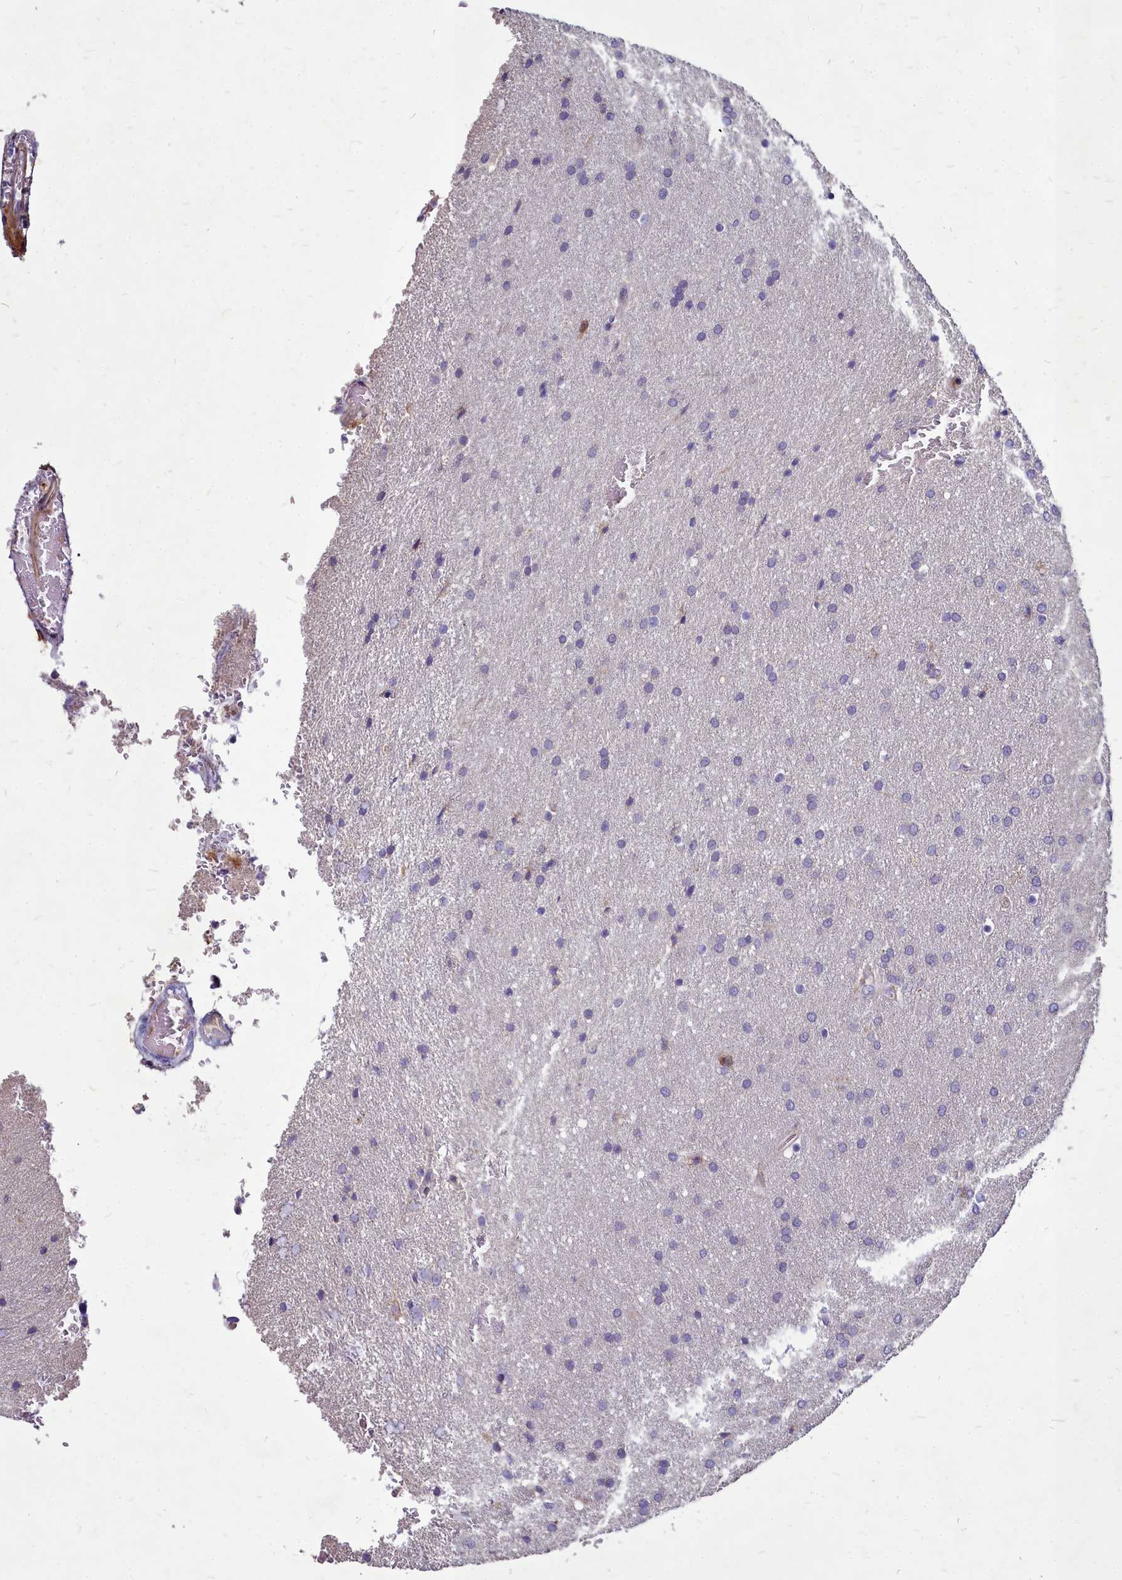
{"staining": {"intensity": "negative", "quantity": "none", "location": "none"}, "tissue": "glioma", "cell_type": "Tumor cells", "image_type": "cancer", "snomed": [{"axis": "morphology", "description": "Glioma, malignant, Low grade"}, {"axis": "topography", "description": "Brain"}], "caption": "Tumor cells are negative for brown protein staining in glioma.", "gene": "SMPD4", "patient": {"sex": "female", "age": 32}}